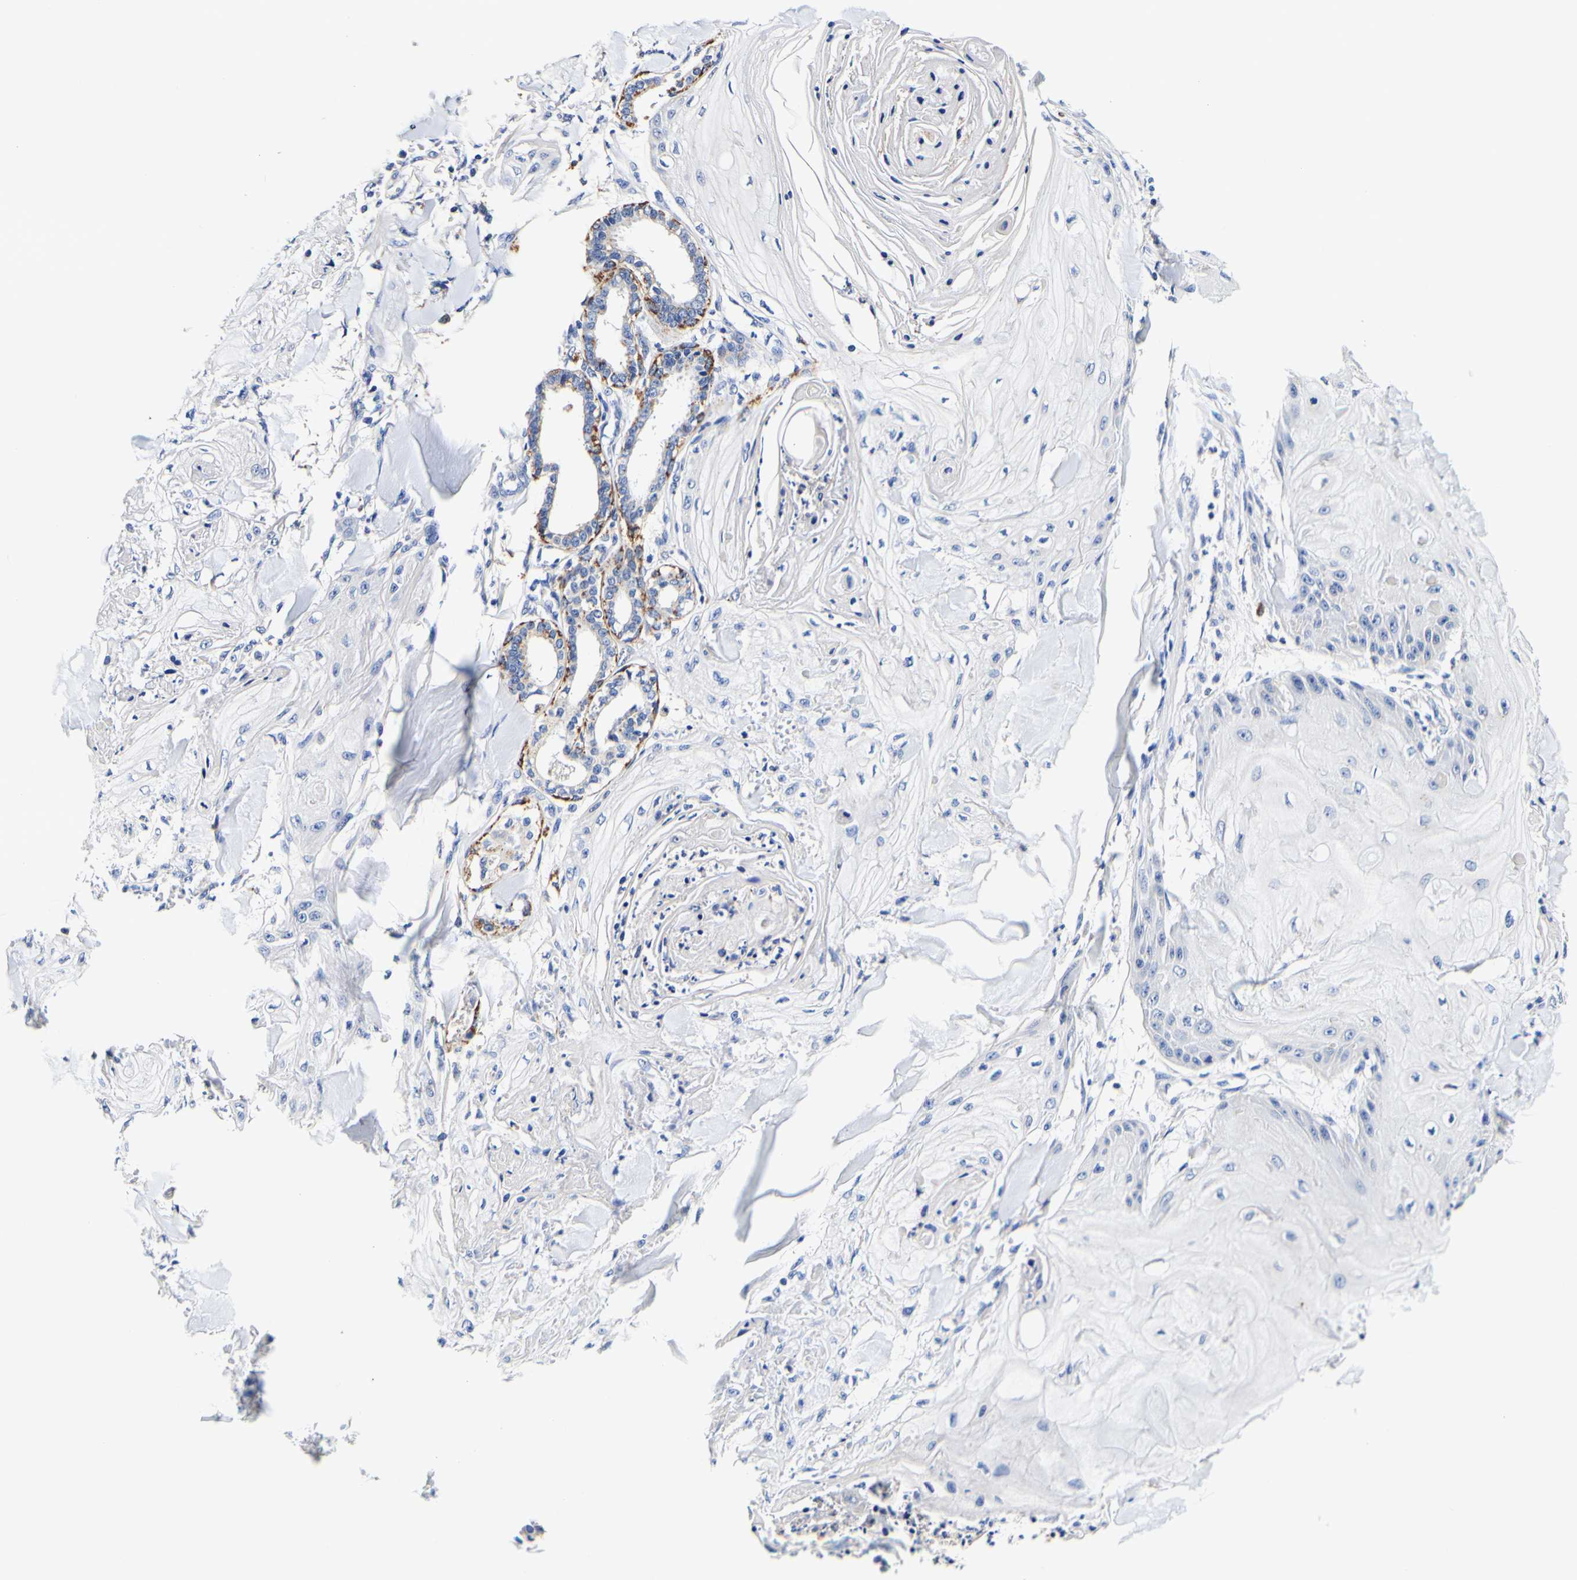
{"staining": {"intensity": "negative", "quantity": "none", "location": "none"}, "tissue": "skin cancer", "cell_type": "Tumor cells", "image_type": "cancer", "snomed": [{"axis": "morphology", "description": "Squamous cell carcinoma, NOS"}, {"axis": "topography", "description": "Skin"}], "caption": "This is a micrograph of immunohistochemistry staining of squamous cell carcinoma (skin), which shows no staining in tumor cells.", "gene": "CAMK4", "patient": {"sex": "male", "age": 74}}